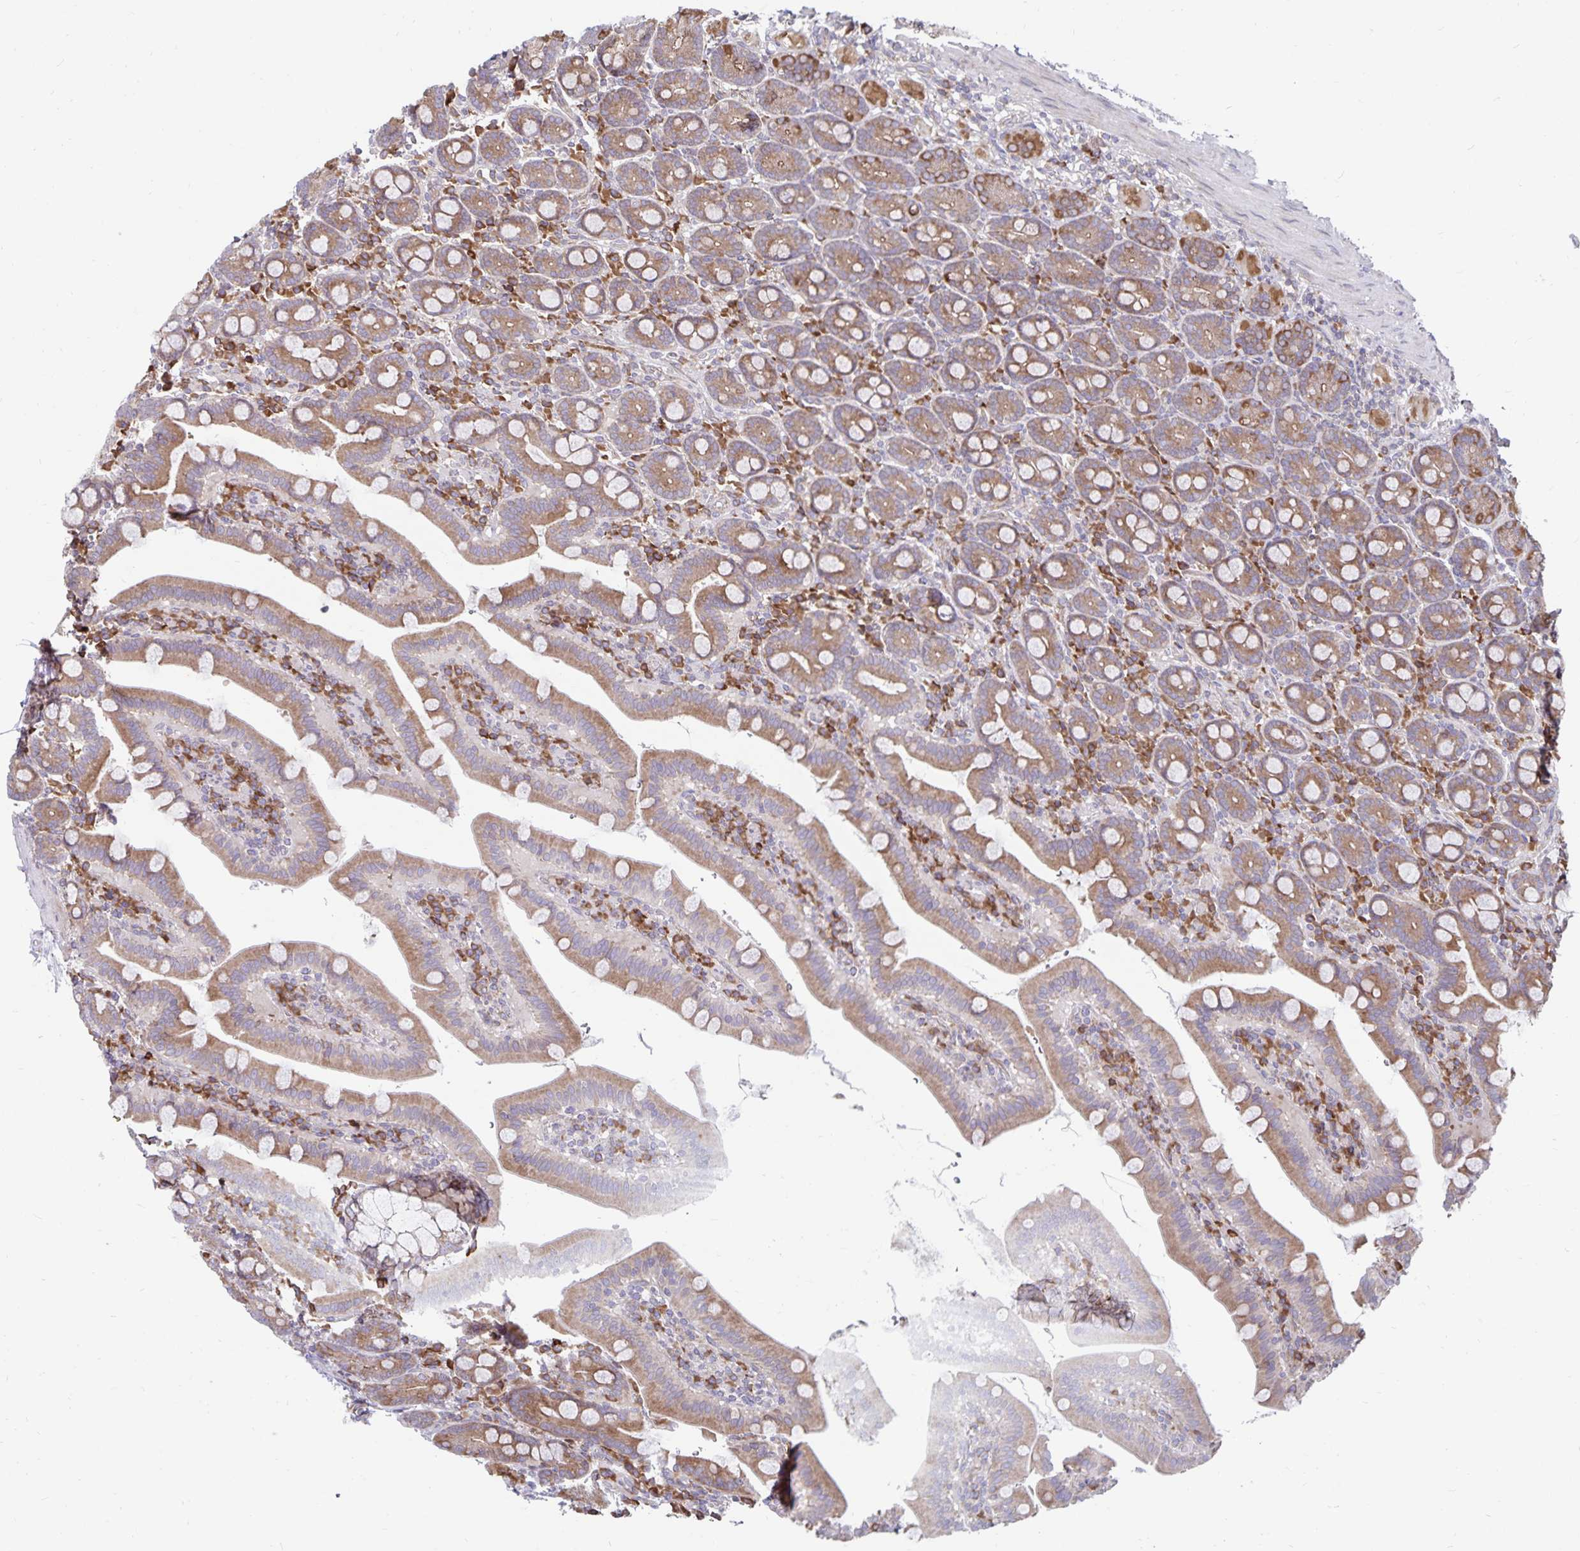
{"staining": {"intensity": "moderate", "quantity": ">75%", "location": "cytoplasmic/membranous"}, "tissue": "small intestine", "cell_type": "Glandular cells", "image_type": "normal", "snomed": [{"axis": "morphology", "description": "Normal tissue, NOS"}, {"axis": "topography", "description": "Small intestine"}], "caption": "DAB immunohistochemical staining of benign small intestine reveals moderate cytoplasmic/membranous protein expression in approximately >75% of glandular cells. Nuclei are stained in blue.", "gene": "SEC62", "patient": {"sex": "male", "age": 26}}